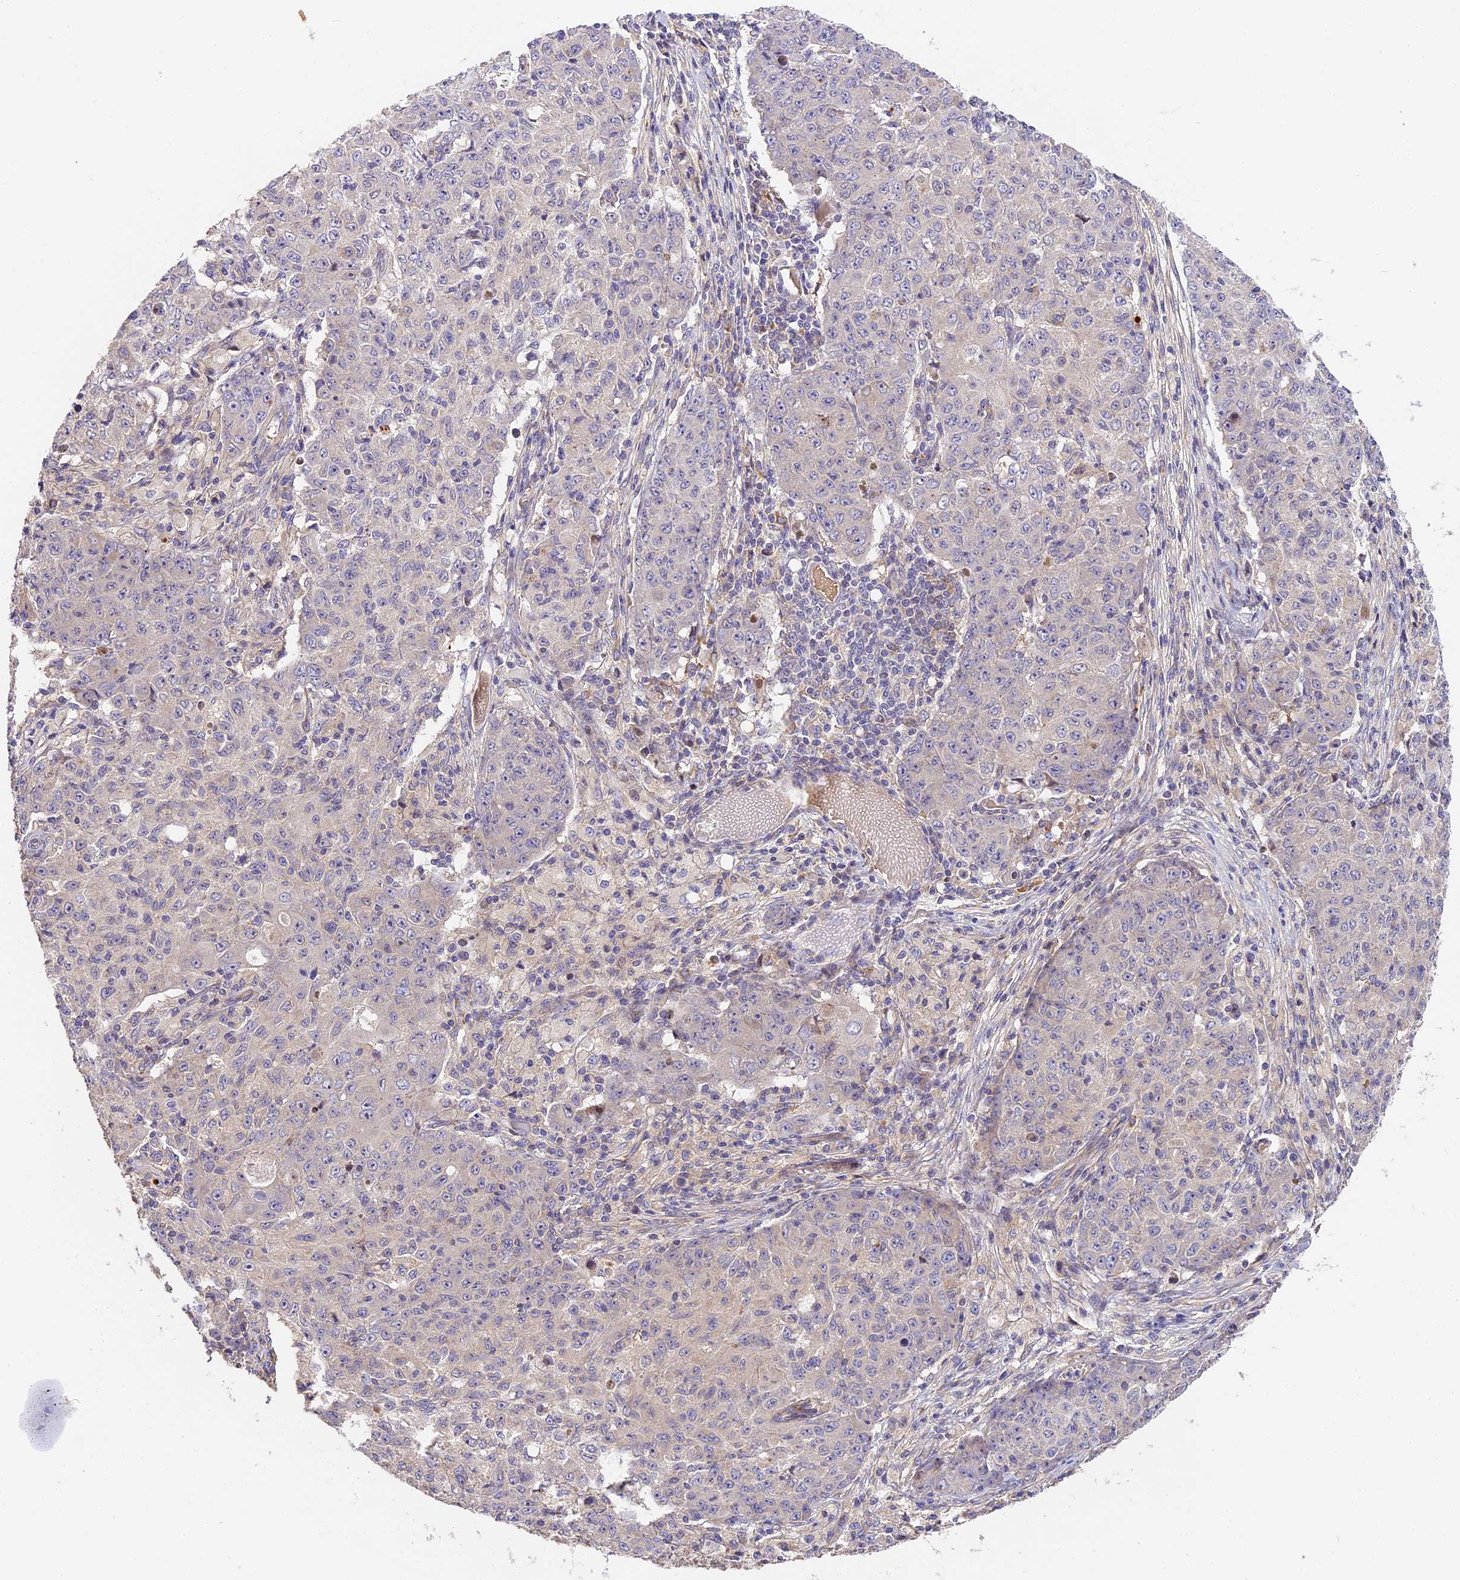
{"staining": {"intensity": "negative", "quantity": "none", "location": "none"}, "tissue": "ovarian cancer", "cell_type": "Tumor cells", "image_type": "cancer", "snomed": [{"axis": "morphology", "description": "Carcinoma, endometroid"}, {"axis": "topography", "description": "Ovary"}], "caption": "The histopathology image demonstrates no staining of tumor cells in ovarian endometroid carcinoma. Brightfield microscopy of immunohistochemistry stained with DAB (3,3'-diaminobenzidine) (brown) and hematoxylin (blue), captured at high magnification.", "gene": "ARHGAP17", "patient": {"sex": "female", "age": 42}}